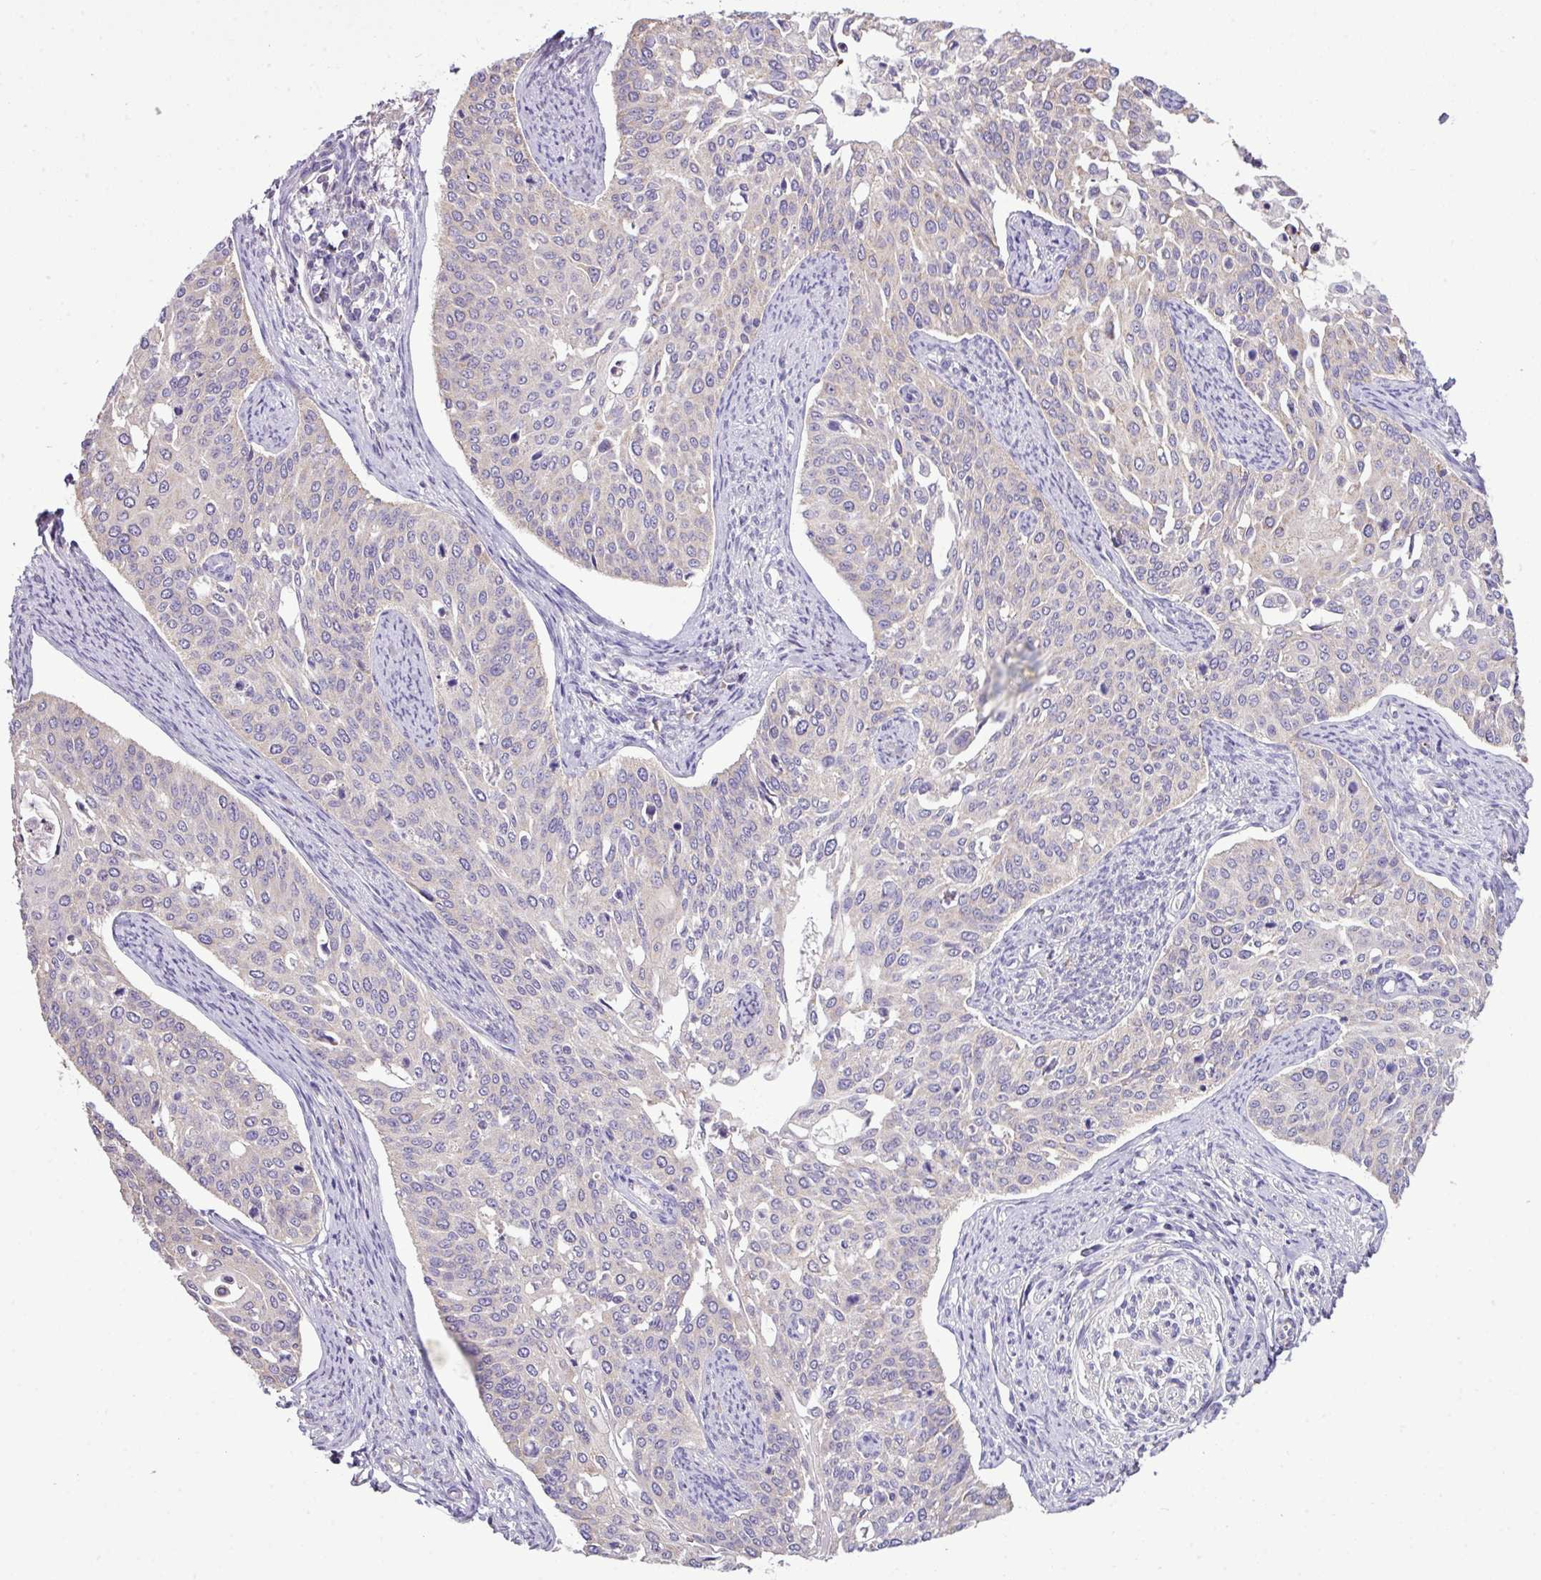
{"staining": {"intensity": "weak", "quantity": "25%-75%", "location": "cytoplasmic/membranous"}, "tissue": "cervical cancer", "cell_type": "Tumor cells", "image_type": "cancer", "snomed": [{"axis": "morphology", "description": "Squamous cell carcinoma, NOS"}, {"axis": "topography", "description": "Cervix"}], "caption": "Squamous cell carcinoma (cervical) was stained to show a protein in brown. There is low levels of weak cytoplasmic/membranous staining in approximately 25%-75% of tumor cells. The protein of interest is shown in brown color, while the nuclei are stained blue.", "gene": "AGAP5", "patient": {"sex": "female", "age": 44}}